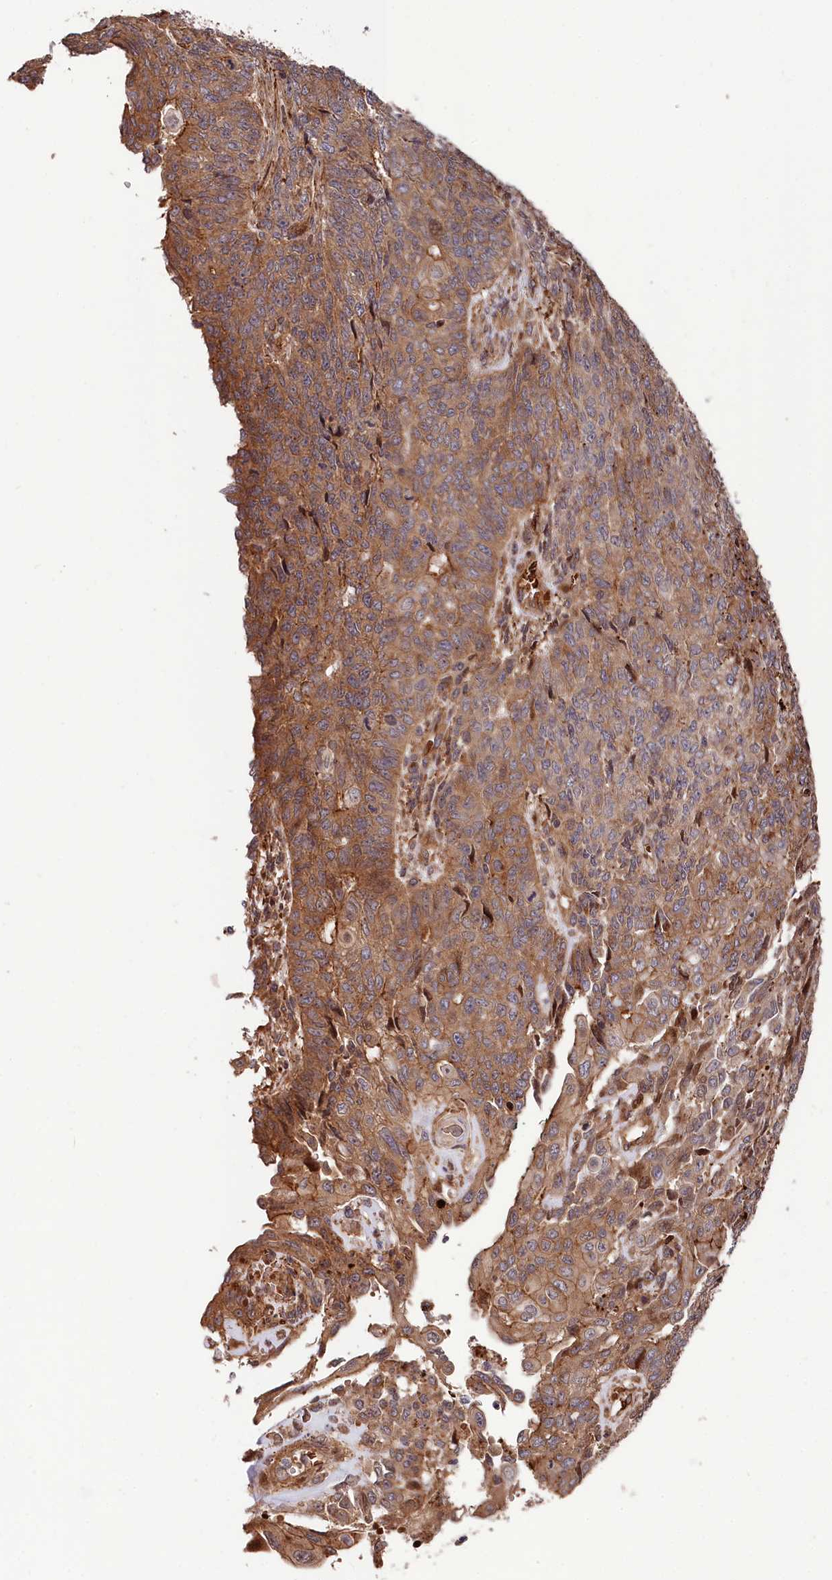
{"staining": {"intensity": "moderate", "quantity": ">75%", "location": "cytoplasmic/membranous"}, "tissue": "endometrial cancer", "cell_type": "Tumor cells", "image_type": "cancer", "snomed": [{"axis": "morphology", "description": "Adenocarcinoma, NOS"}, {"axis": "topography", "description": "Endometrium"}], "caption": "Human endometrial cancer stained with a brown dye reveals moderate cytoplasmic/membranous positive staining in approximately >75% of tumor cells.", "gene": "TNKS1BP1", "patient": {"sex": "female", "age": 32}}